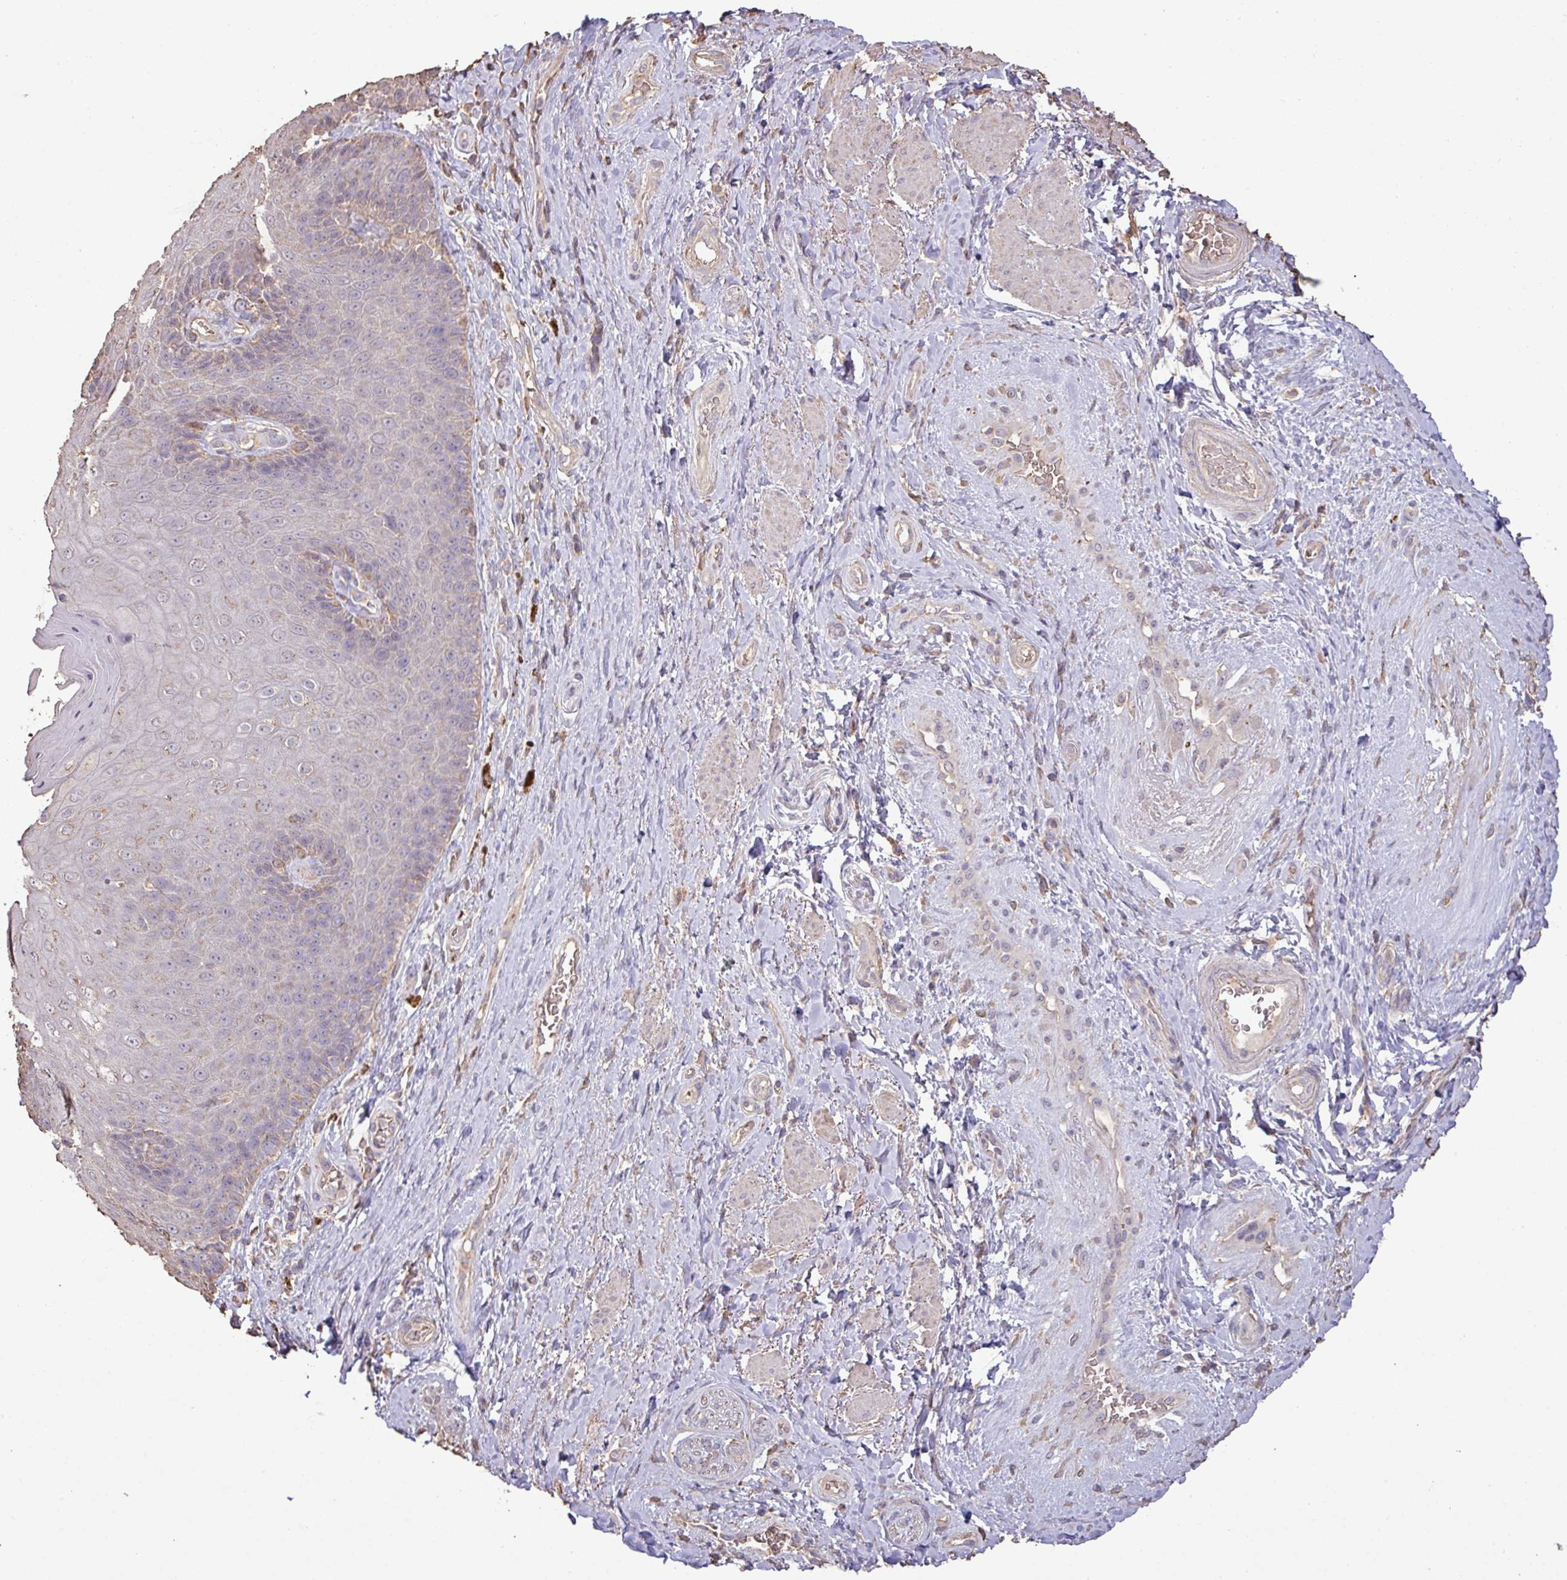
{"staining": {"intensity": "negative", "quantity": "none", "location": "none"}, "tissue": "skin", "cell_type": "Epidermal cells", "image_type": "normal", "snomed": [{"axis": "morphology", "description": "Normal tissue, NOS"}, {"axis": "topography", "description": "Anal"}, {"axis": "topography", "description": "Peripheral nerve tissue"}], "caption": "An immunohistochemistry (IHC) photomicrograph of unremarkable skin is shown. There is no staining in epidermal cells of skin.", "gene": "CAMK2A", "patient": {"sex": "male", "age": 53}}